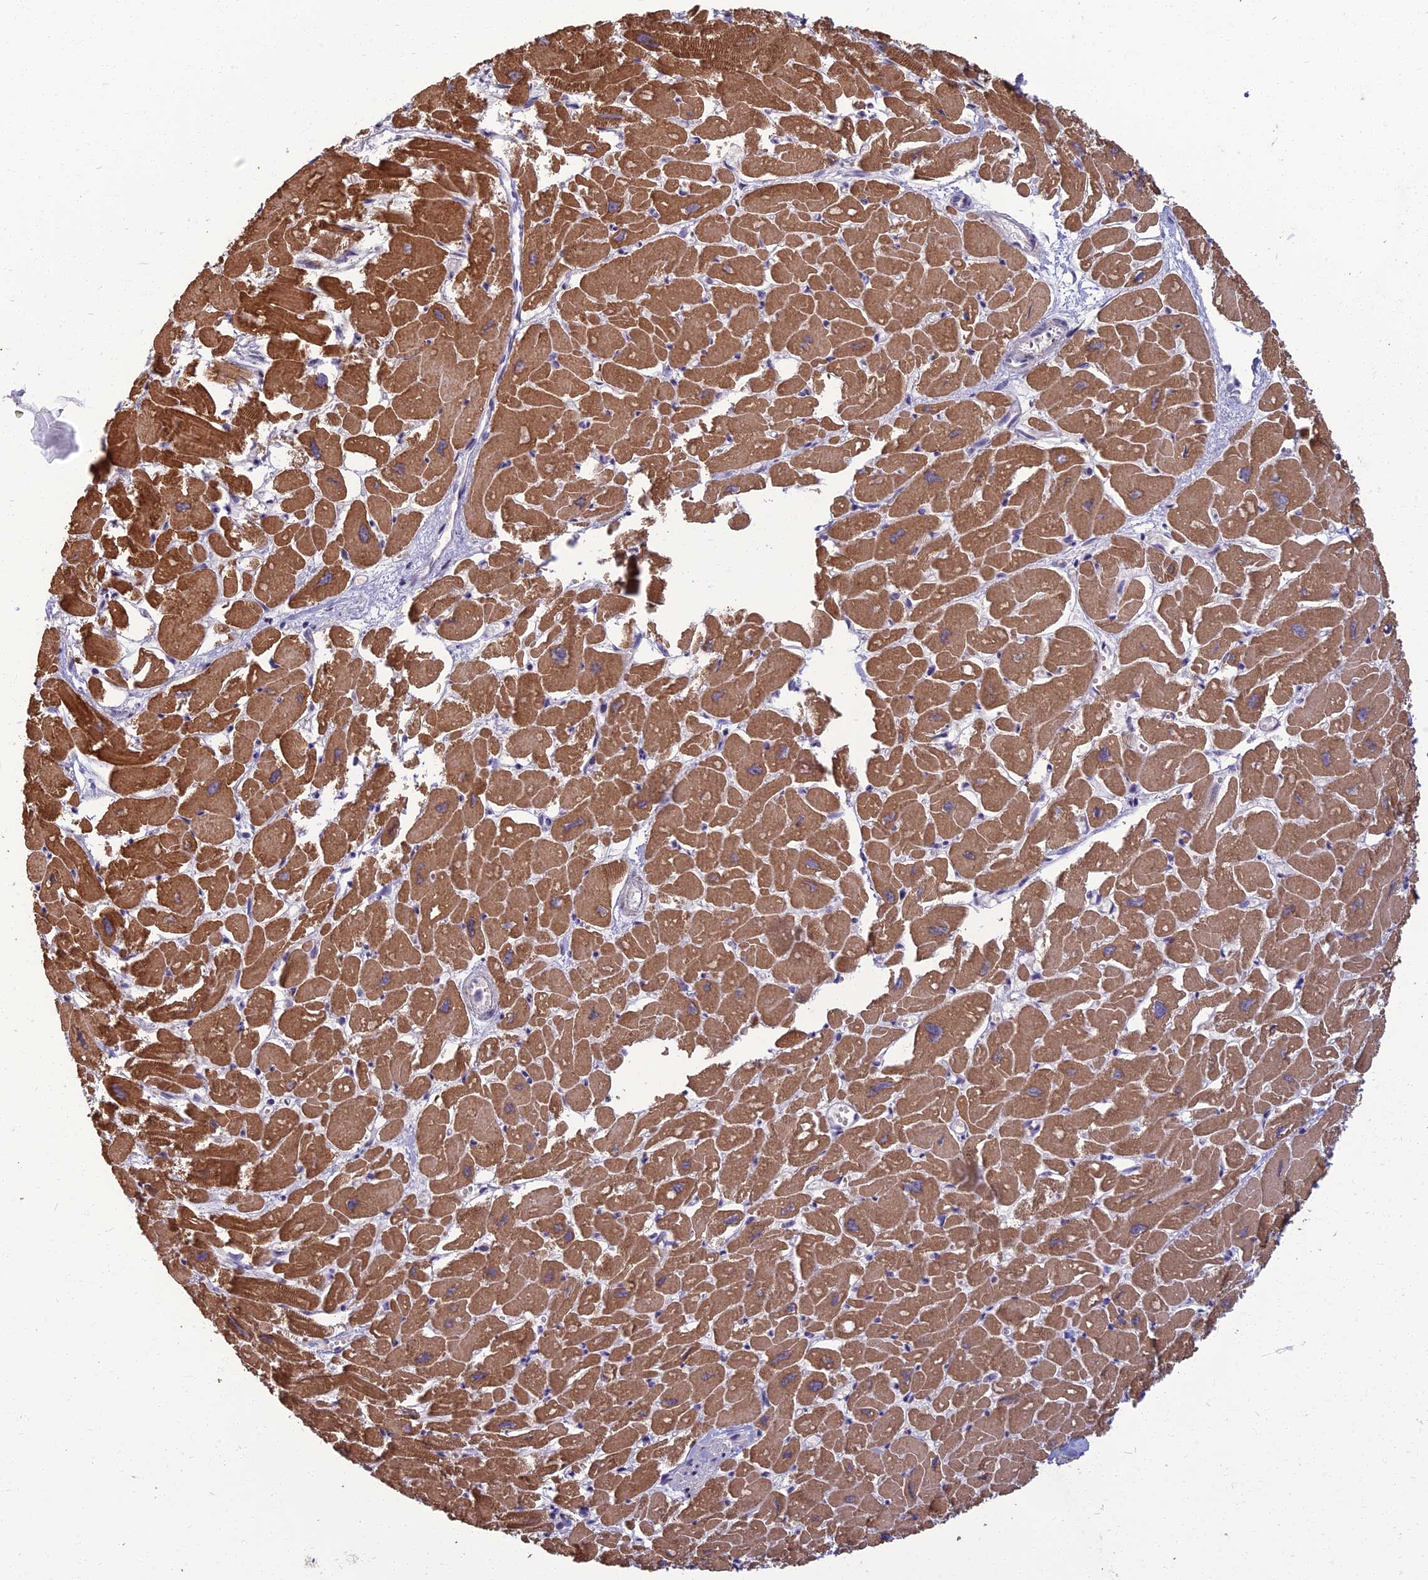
{"staining": {"intensity": "moderate", "quantity": ">75%", "location": "cytoplasmic/membranous"}, "tissue": "heart muscle", "cell_type": "Cardiomyocytes", "image_type": "normal", "snomed": [{"axis": "morphology", "description": "Normal tissue, NOS"}, {"axis": "topography", "description": "Heart"}], "caption": "Protein analysis of unremarkable heart muscle shows moderate cytoplasmic/membranous positivity in approximately >75% of cardiomyocytes.", "gene": "NR4A3", "patient": {"sex": "male", "age": 54}}